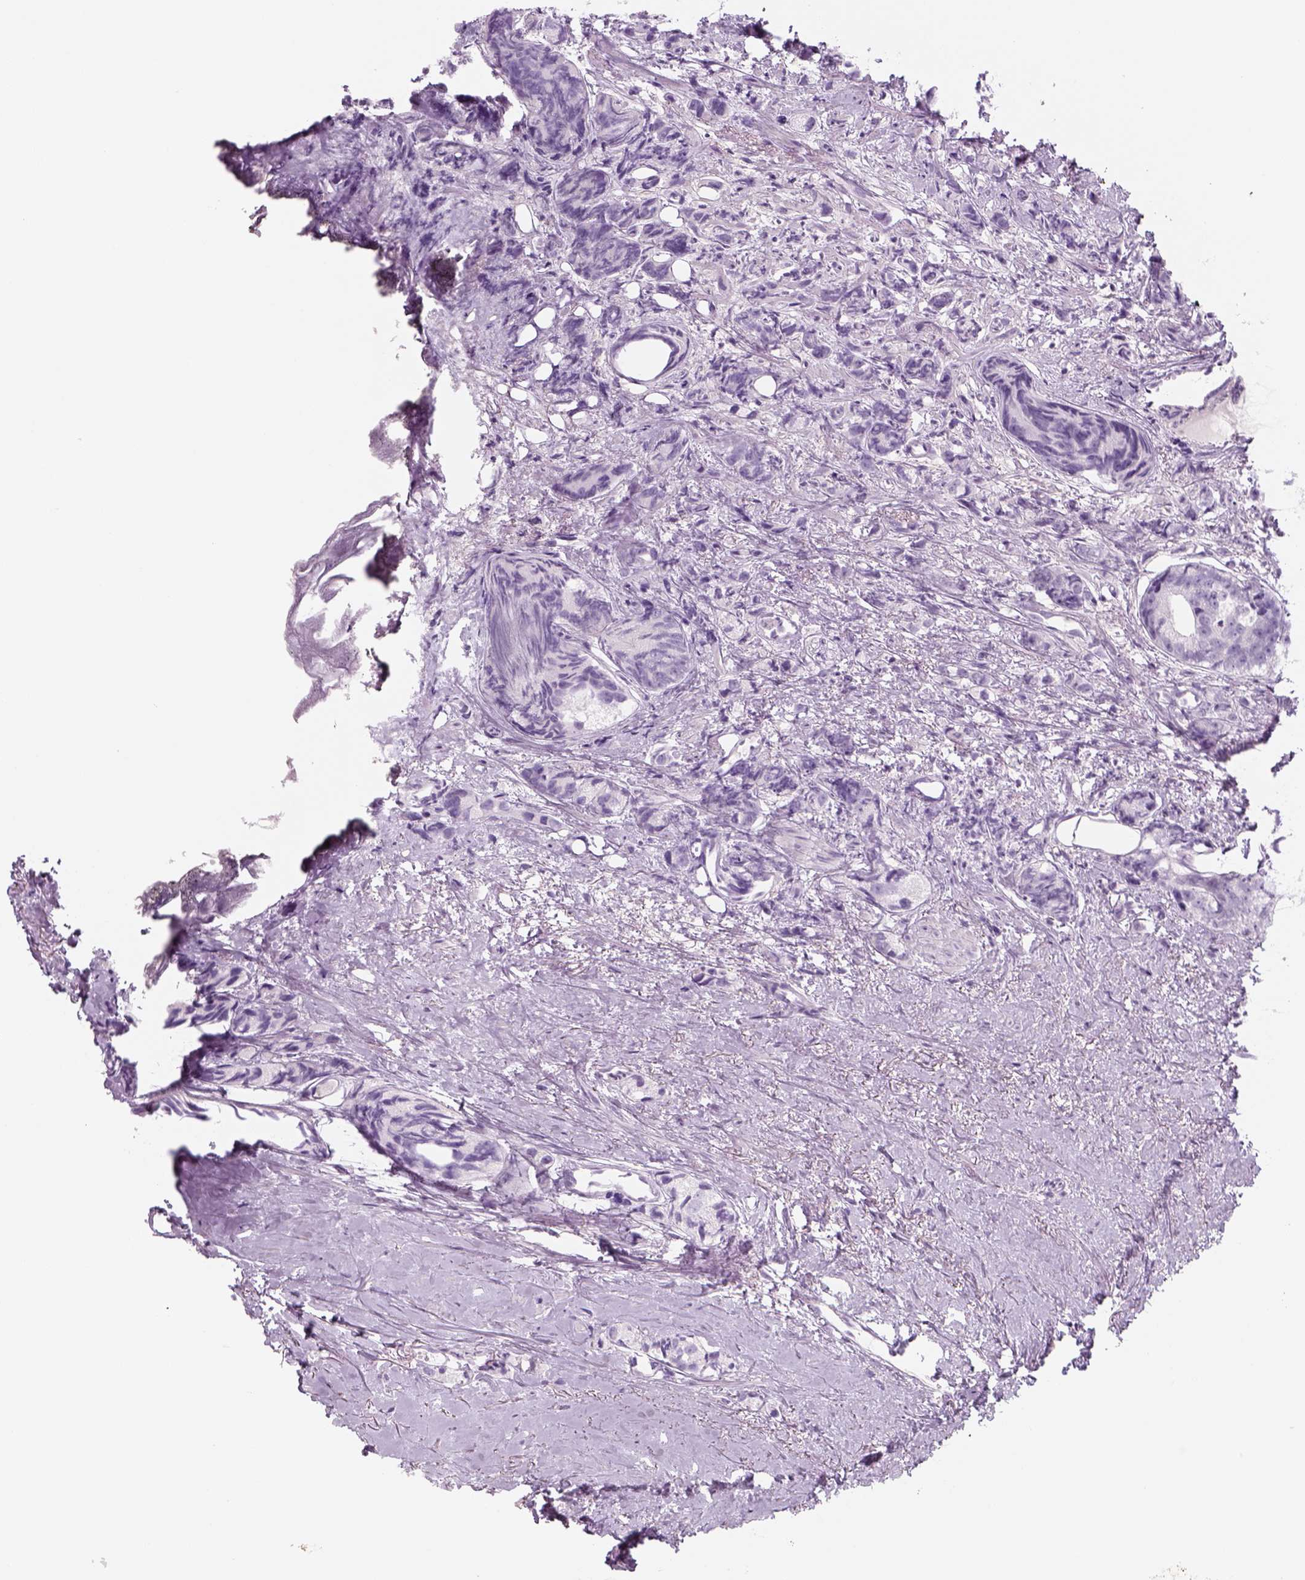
{"staining": {"intensity": "negative", "quantity": "none", "location": "none"}, "tissue": "prostate cancer", "cell_type": "Tumor cells", "image_type": "cancer", "snomed": [{"axis": "morphology", "description": "Adenocarcinoma, High grade"}, {"axis": "topography", "description": "Prostate"}], "caption": "A high-resolution histopathology image shows immunohistochemistry staining of prostate adenocarcinoma (high-grade), which displays no significant expression in tumor cells.", "gene": "KRTAP11-1", "patient": {"sex": "male", "age": 81}}